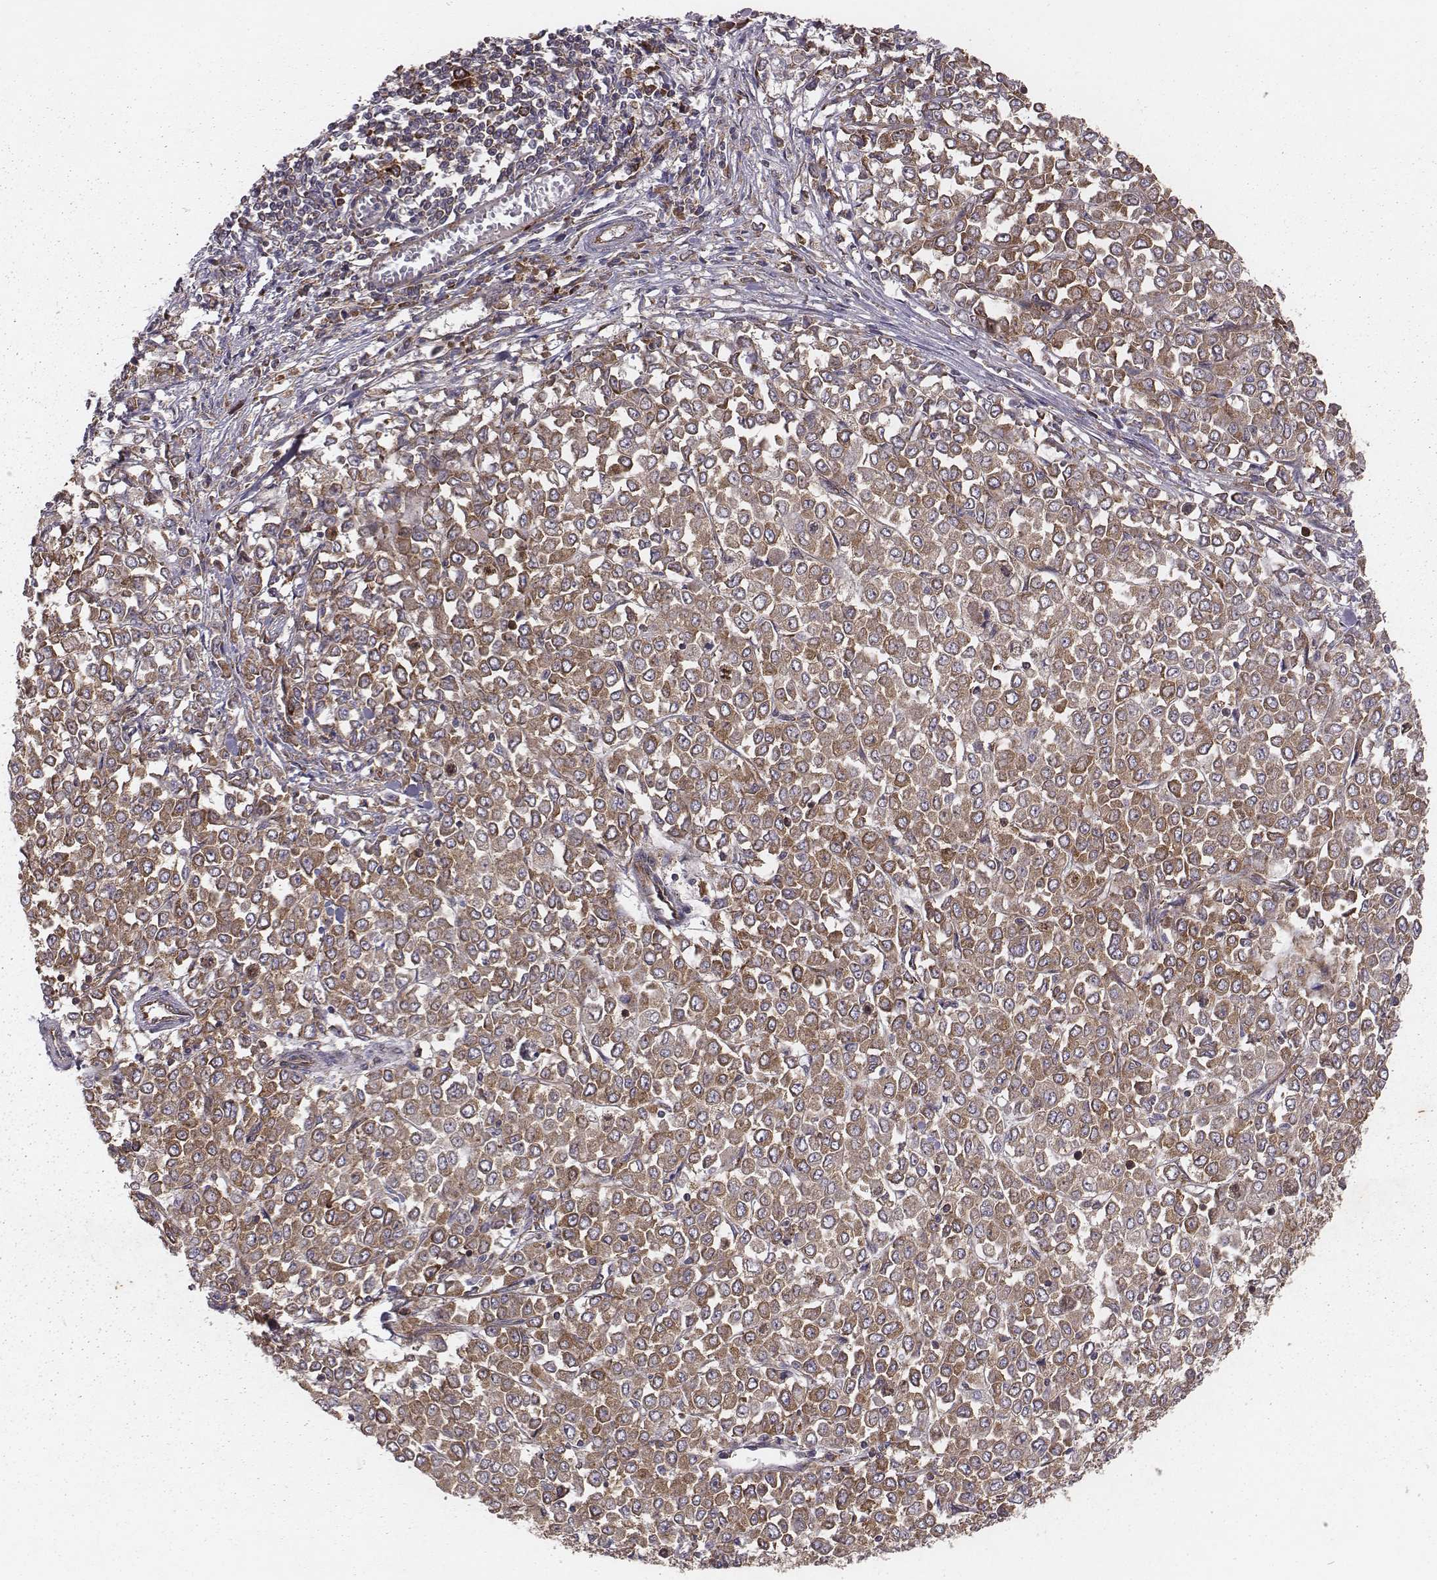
{"staining": {"intensity": "strong", "quantity": ">75%", "location": "cytoplasmic/membranous"}, "tissue": "stomach cancer", "cell_type": "Tumor cells", "image_type": "cancer", "snomed": [{"axis": "morphology", "description": "Adenocarcinoma, NOS"}, {"axis": "topography", "description": "Stomach, upper"}], "caption": "Stomach adenocarcinoma stained with a protein marker displays strong staining in tumor cells.", "gene": "TXLNA", "patient": {"sex": "male", "age": 70}}